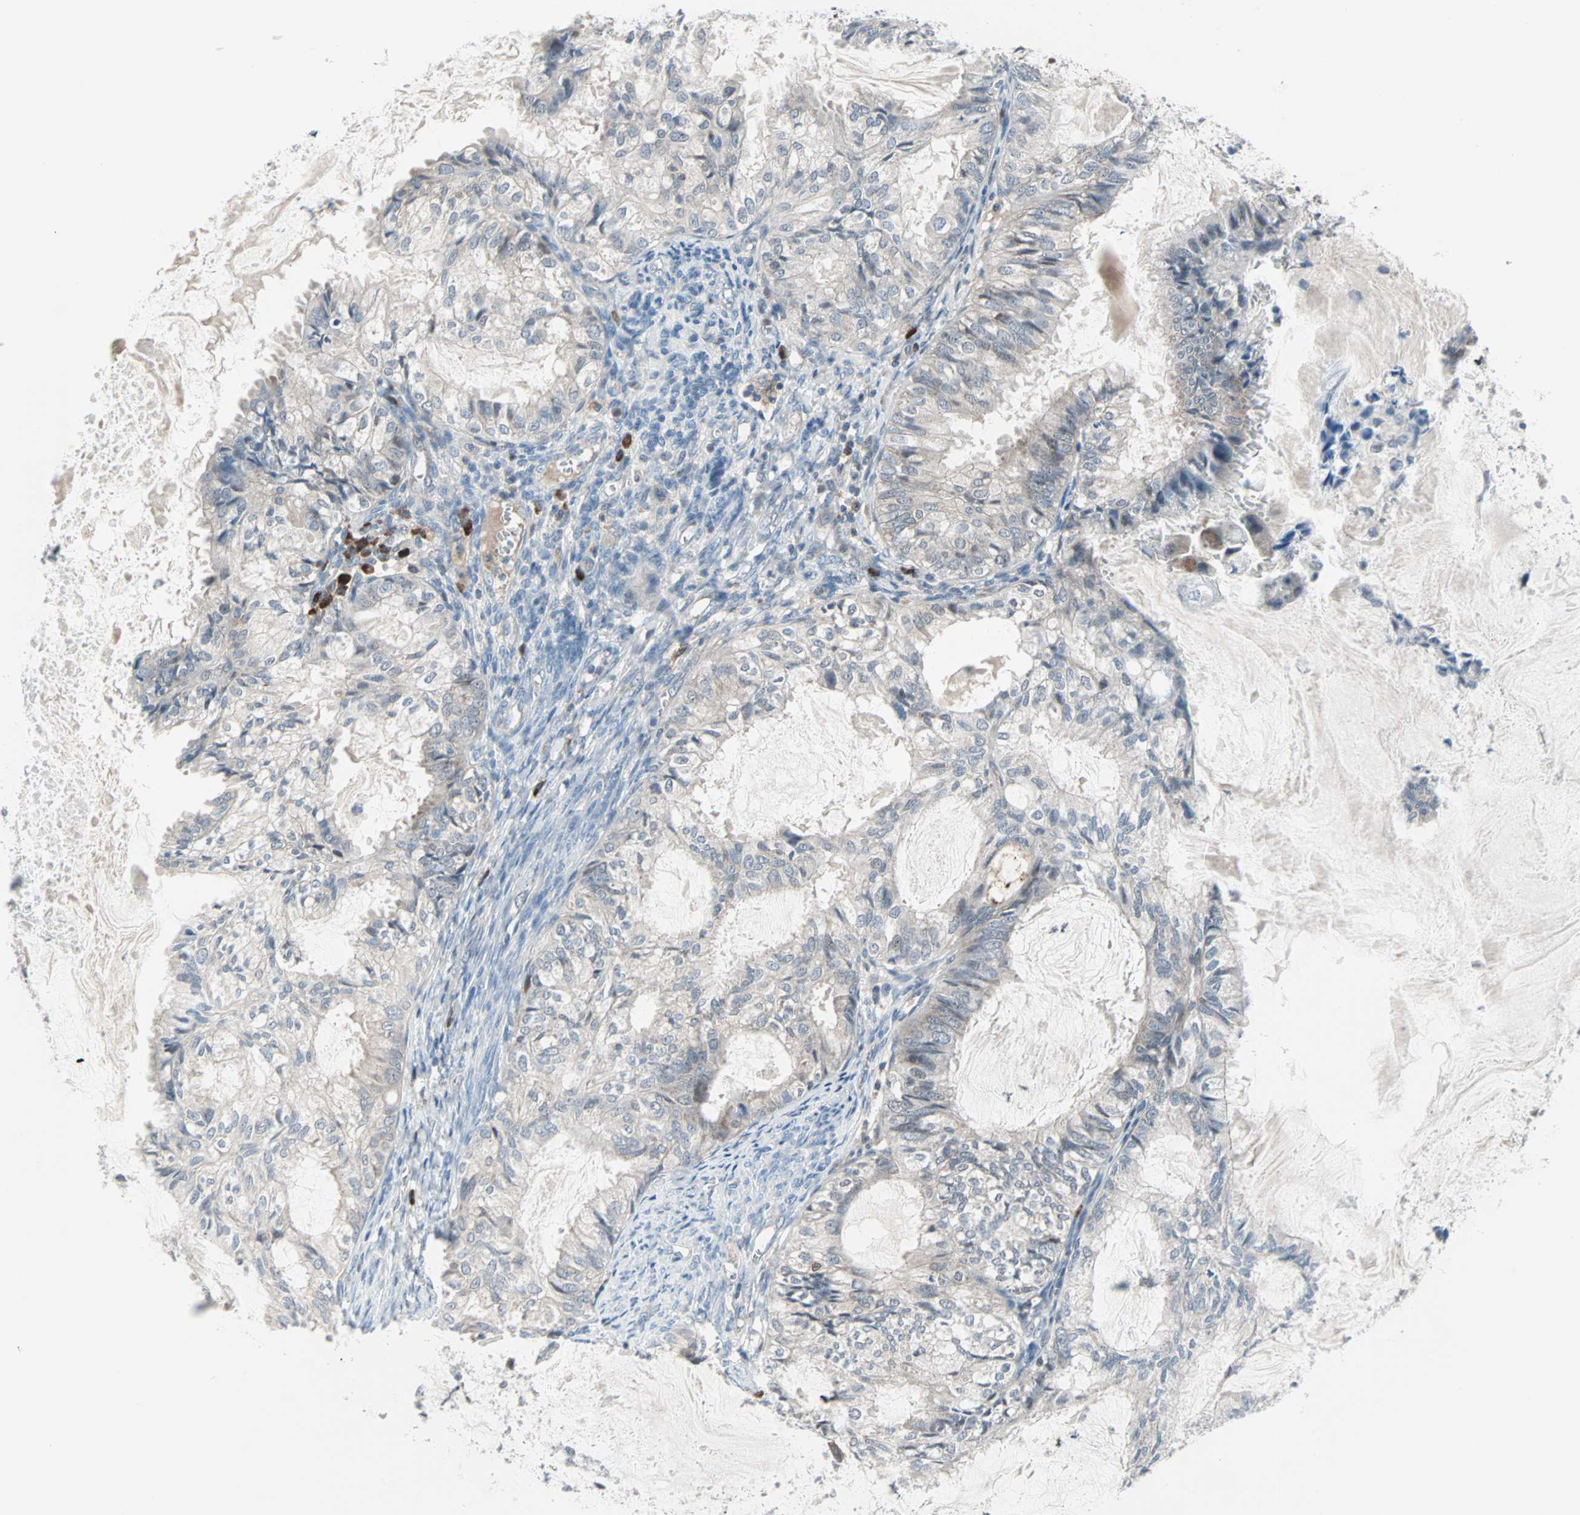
{"staining": {"intensity": "negative", "quantity": "none", "location": "none"}, "tissue": "cervical cancer", "cell_type": "Tumor cells", "image_type": "cancer", "snomed": [{"axis": "morphology", "description": "Normal tissue, NOS"}, {"axis": "morphology", "description": "Adenocarcinoma, NOS"}, {"axis": "topography", "description": "Cervix"}, {"axis": "topography", "description": "Endometrium"}], "caption": "This is an immunohistochemistry photomicrograph of human adenocarcinoma (cervical). There is no expression in tumor cells.", "gene": "CASP3", "patient": {"sex": "female", "age": 86}}